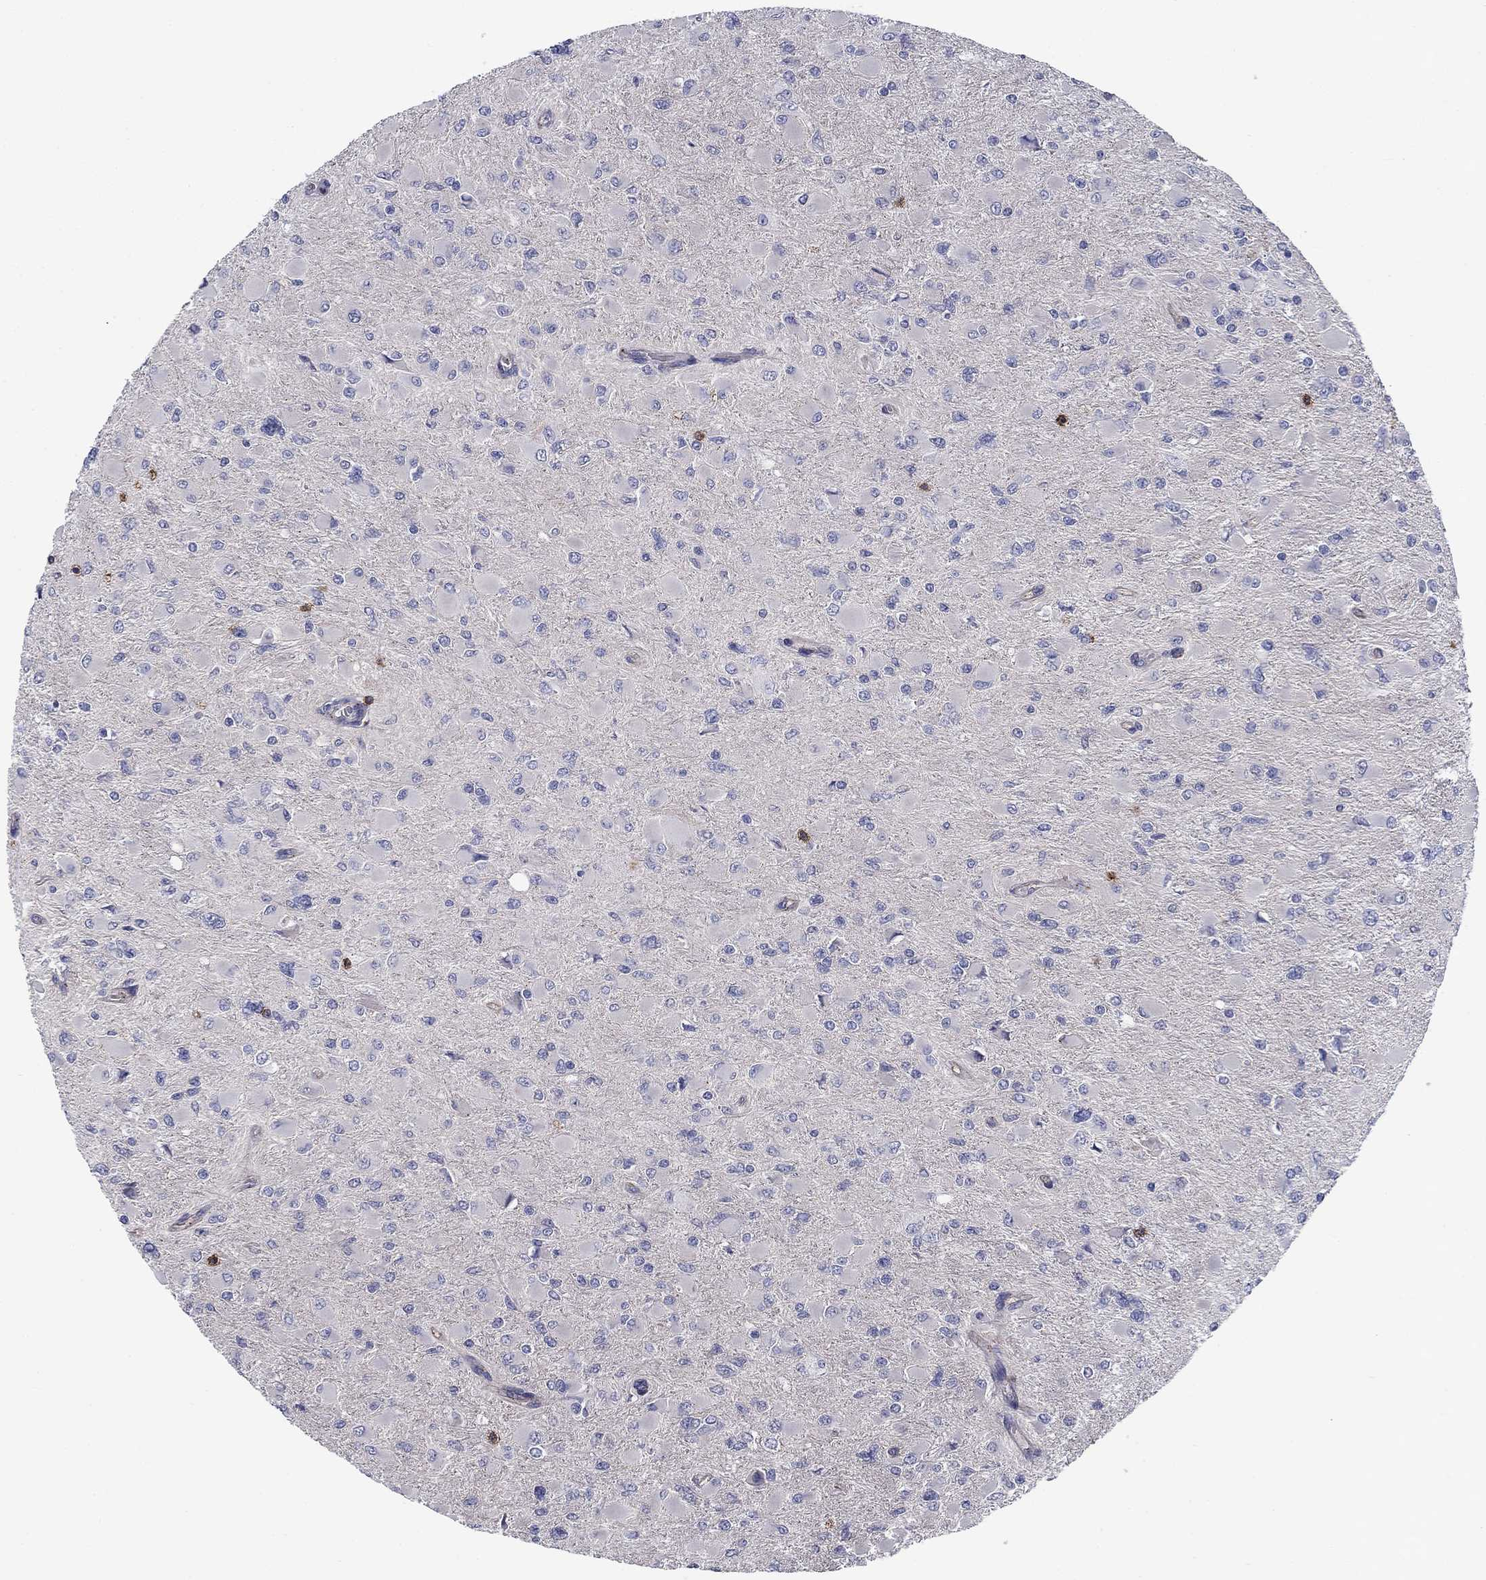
{"staining": {"intensity": "negative", "quantity": "none", "location": "none"}, "tissue": "glioma", "cell_type": "Tumor cells", "image_type": "cancer", "snomed": [{"axis": "morphology", "description": "Glioma, malignant, High grade"}, {"axis": "topography", "description": "Cerebral cortex"}], "caption": "High magnification brightfield microscopy of glioma stained with DAB (3,3'-diaminobenzidine) (brown) and counterstained with hematoxylin (blue): tumor cells show no significant expression. (DAB (3,3'-diaminobenzidine) IHC with hematoxylin counter stain).", "gene": "SIT1", "patient": {"sex": "female", "age": 36}}